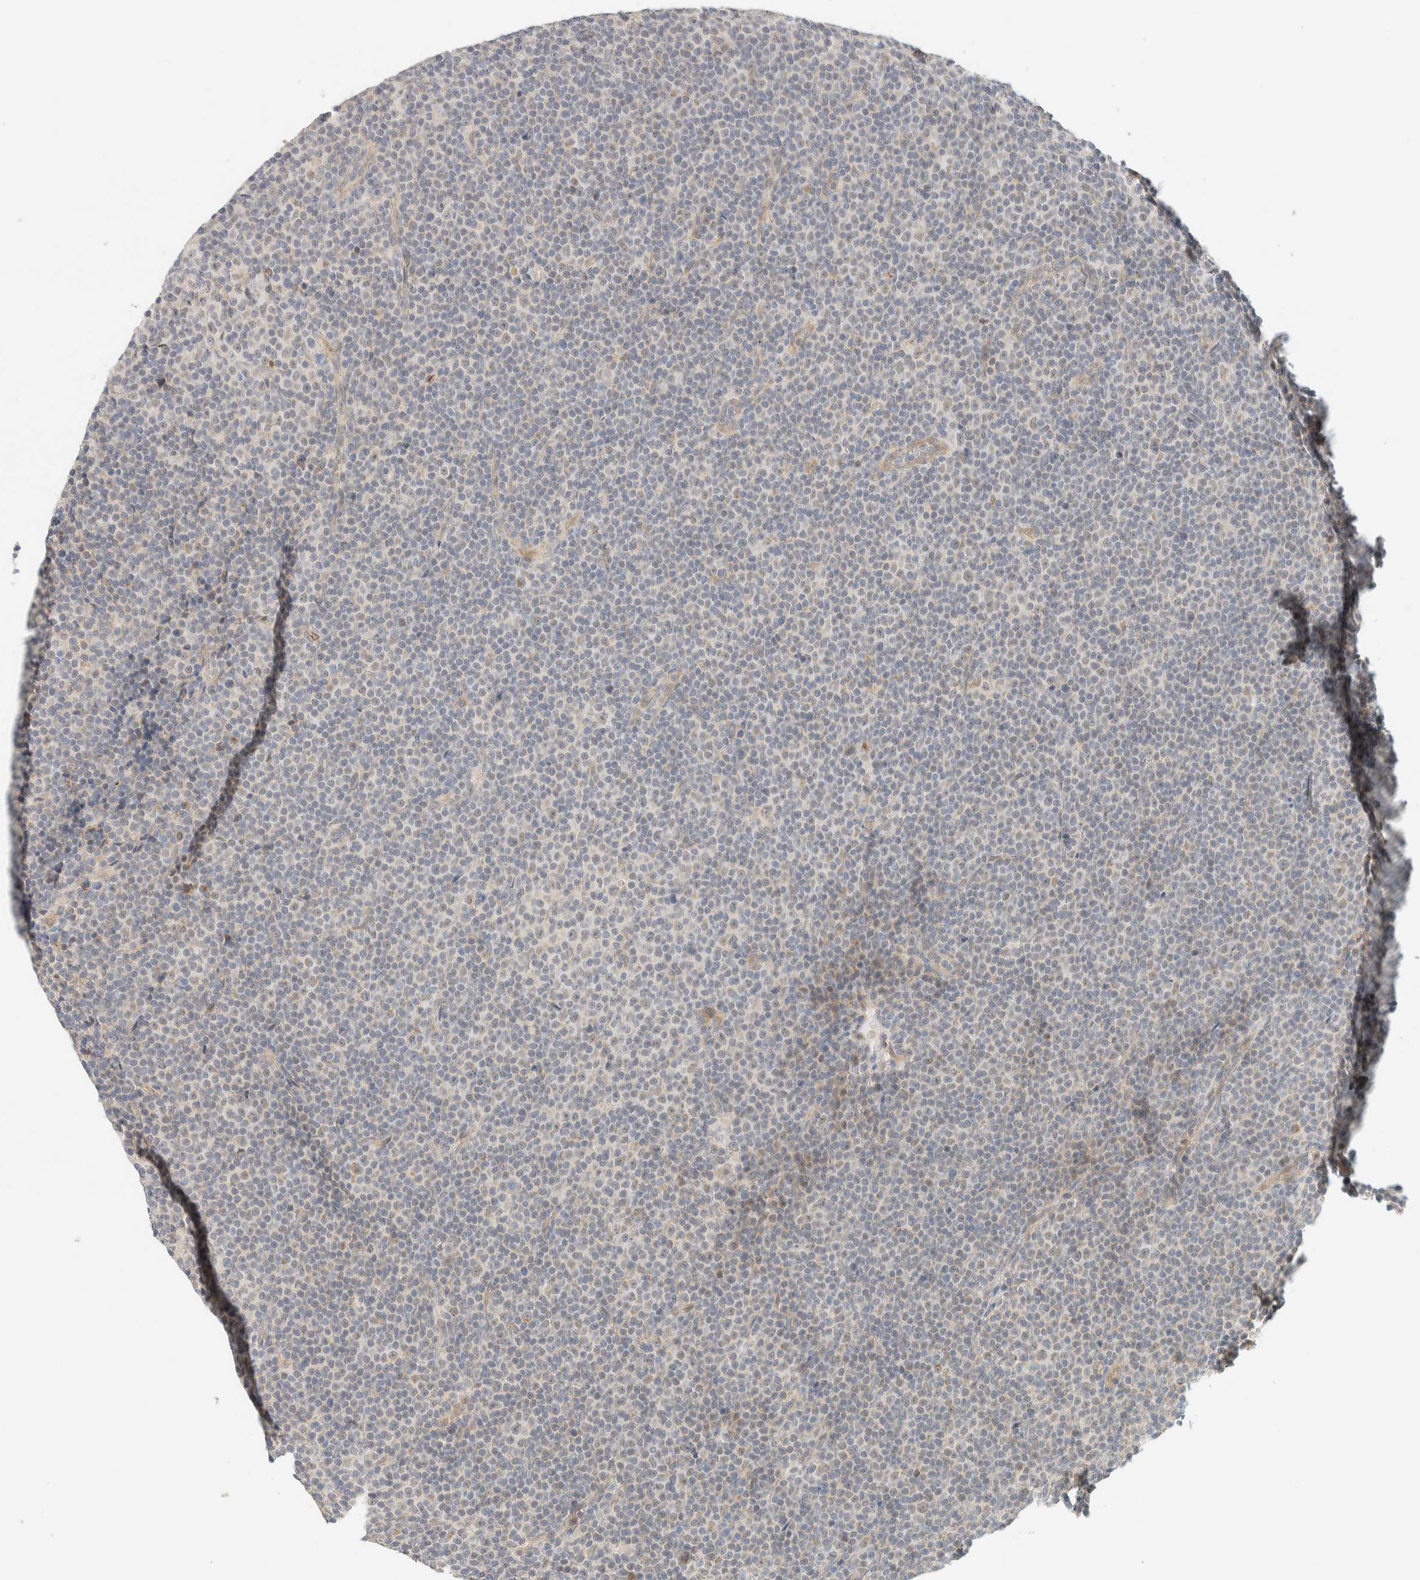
{"staining": {"intensity": "negative", "quantity": "none", "location": "none"}, "tissue": "lymphoma", "cell_type": "Tumor cells", "image_type": "cancer", "snomed": [{"axis": "morphology", "description": "Malignant lymphoma, non-Hodgkin's type, Low grade"}, {"axis": "topography", "description": "Lymph node"}], "caption": "DAB (3,3'-diaminobenzidine) immunohistochemical staining of human lymphoma displays no significant expression in tumor cells. (Immunohistochemistry, brightfield microscopy, high magnification).", "gene": "TNK1", "patient": {"sex": "female", "age": 67}}